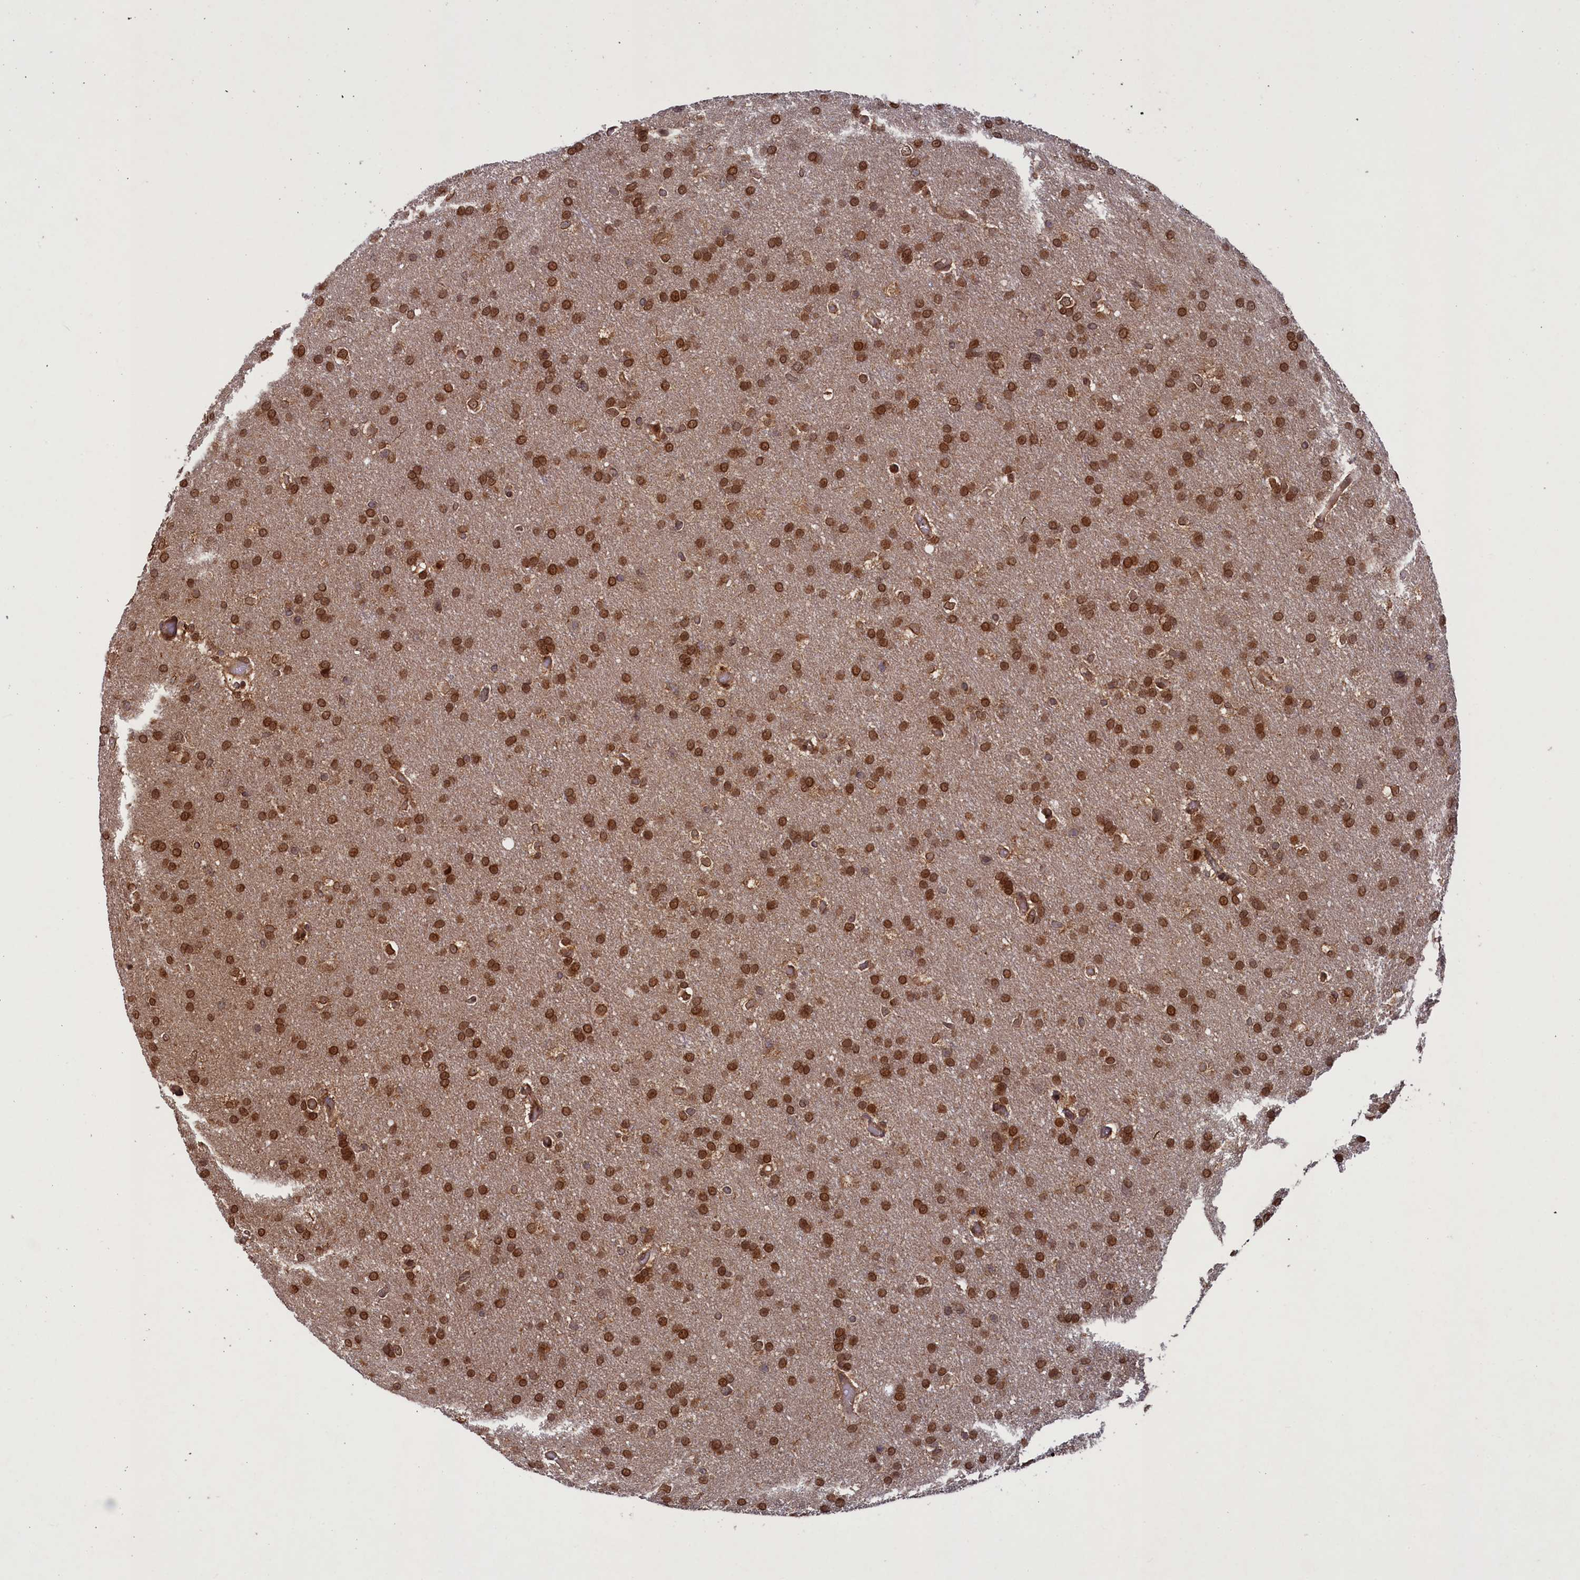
{"staining": {"intensity": "moderate", "quantity": ">75%", "location": "nuclear"}, "tissue": "glioma", "cell_type": "Tumor cells", "image_type": "cancer", "snomed": [{"axis": "morphology", "description": "Glioma, malignant, High grade"}, {"axis": "topography", "description": "Cerebral cortex"}], "caption": "An image showing moderate nuclear positivity in approximately >75% of tumor cells in glioma, as visualized by brown immunohistochemical staining.", "gene": "NAE1", "patient": {"sex": "female", "age": 36}}